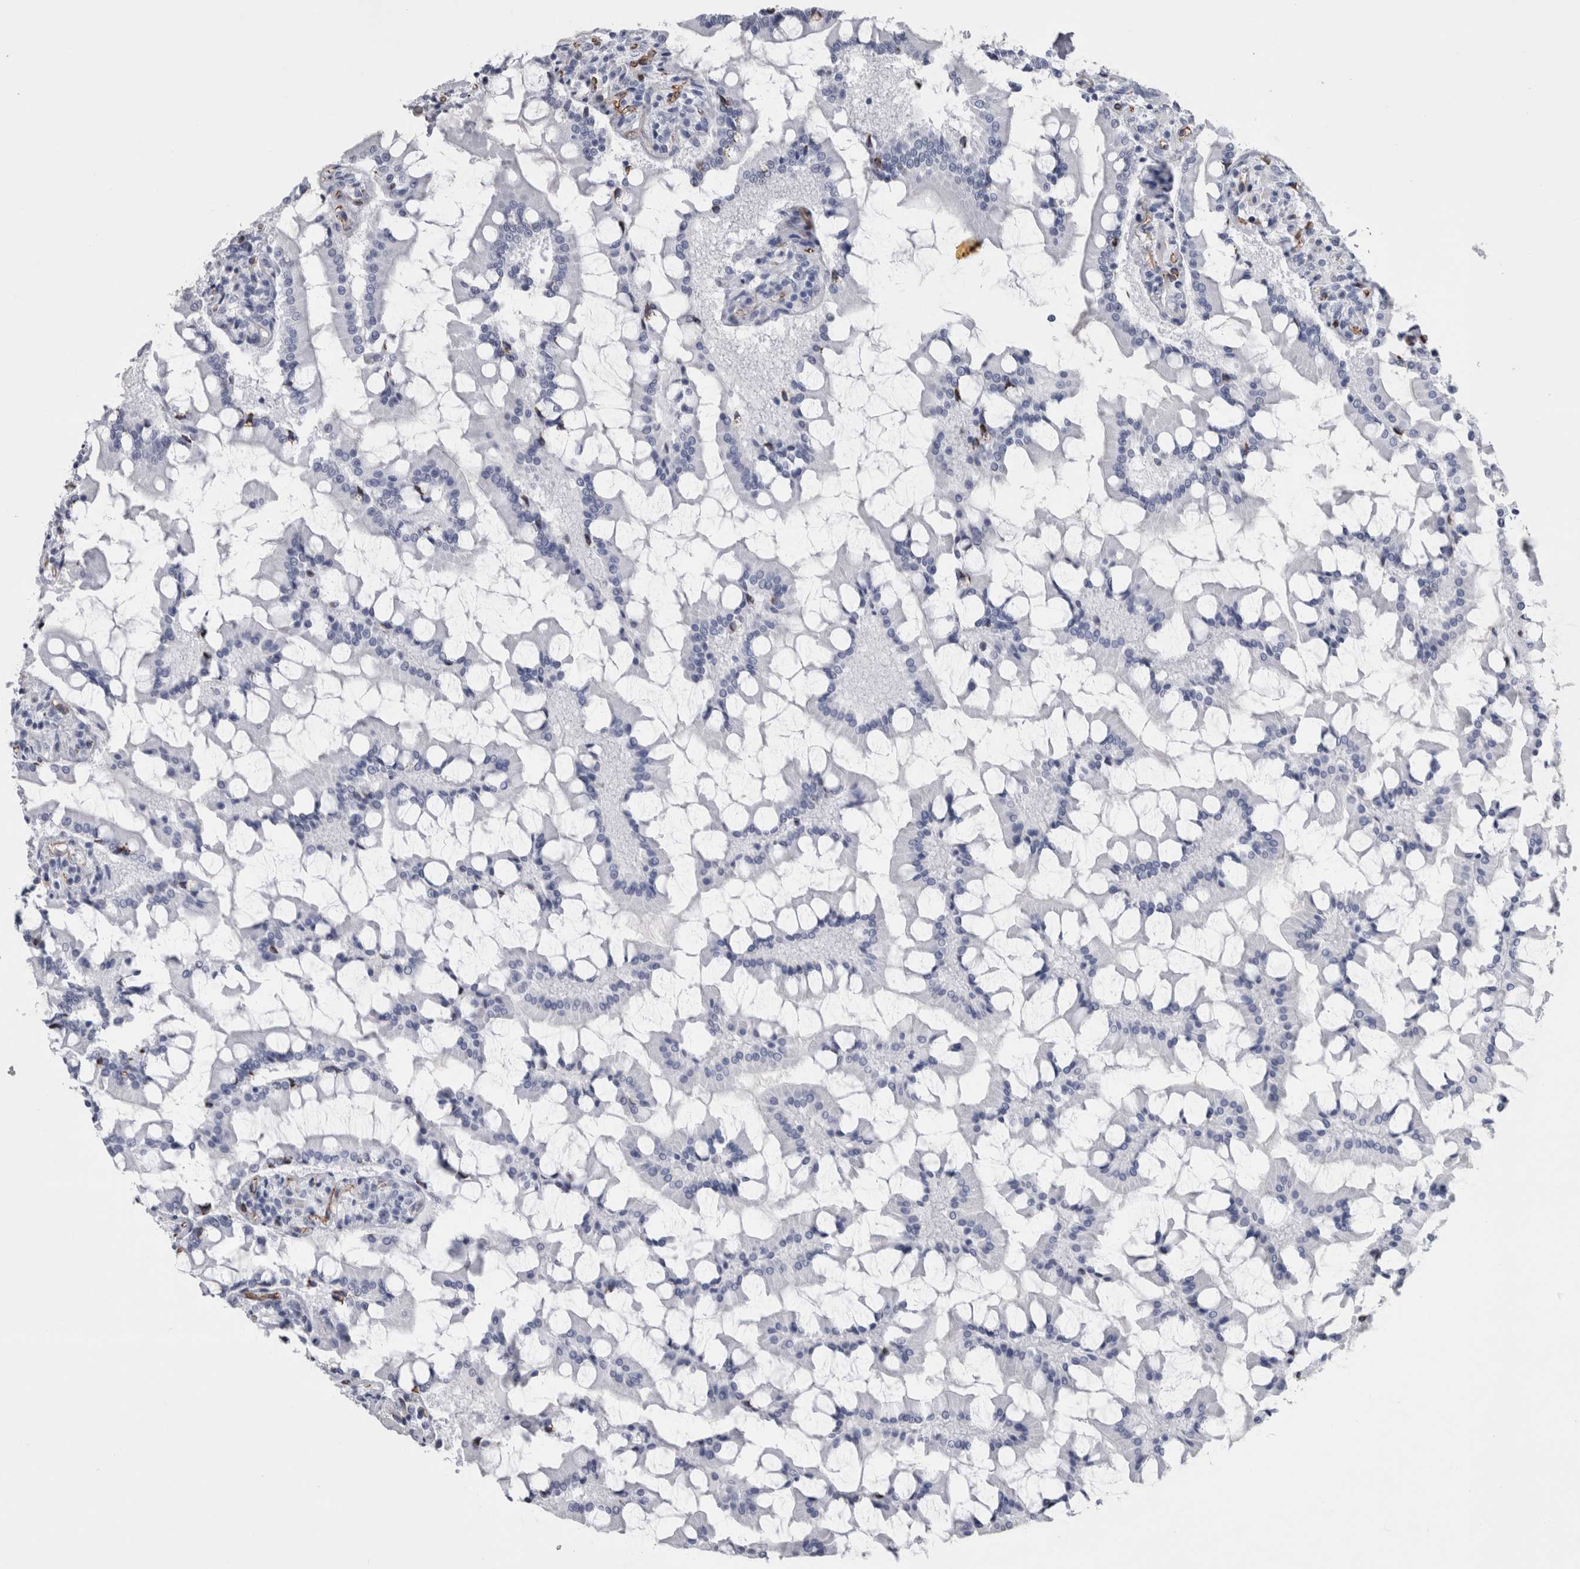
{"staining": {"intensity": "negative", "quantity": "none", "location": "none"}, "tissue": "small intestine", "cell_type": "Glandular cells", "image_type": "normal", "snomed": [{"axis": "morphology", "description": "Normal tissue, NOS"}, {"axis": "topography", "description": "Small intestine"}], "caption": "Glandular cells show no significant expression in benign small intestine. (Immunohistochemistry, brightfield microscopy, high magnification).", "gene": "VWDE", "patient": {"sex": "male", "age": 41}}